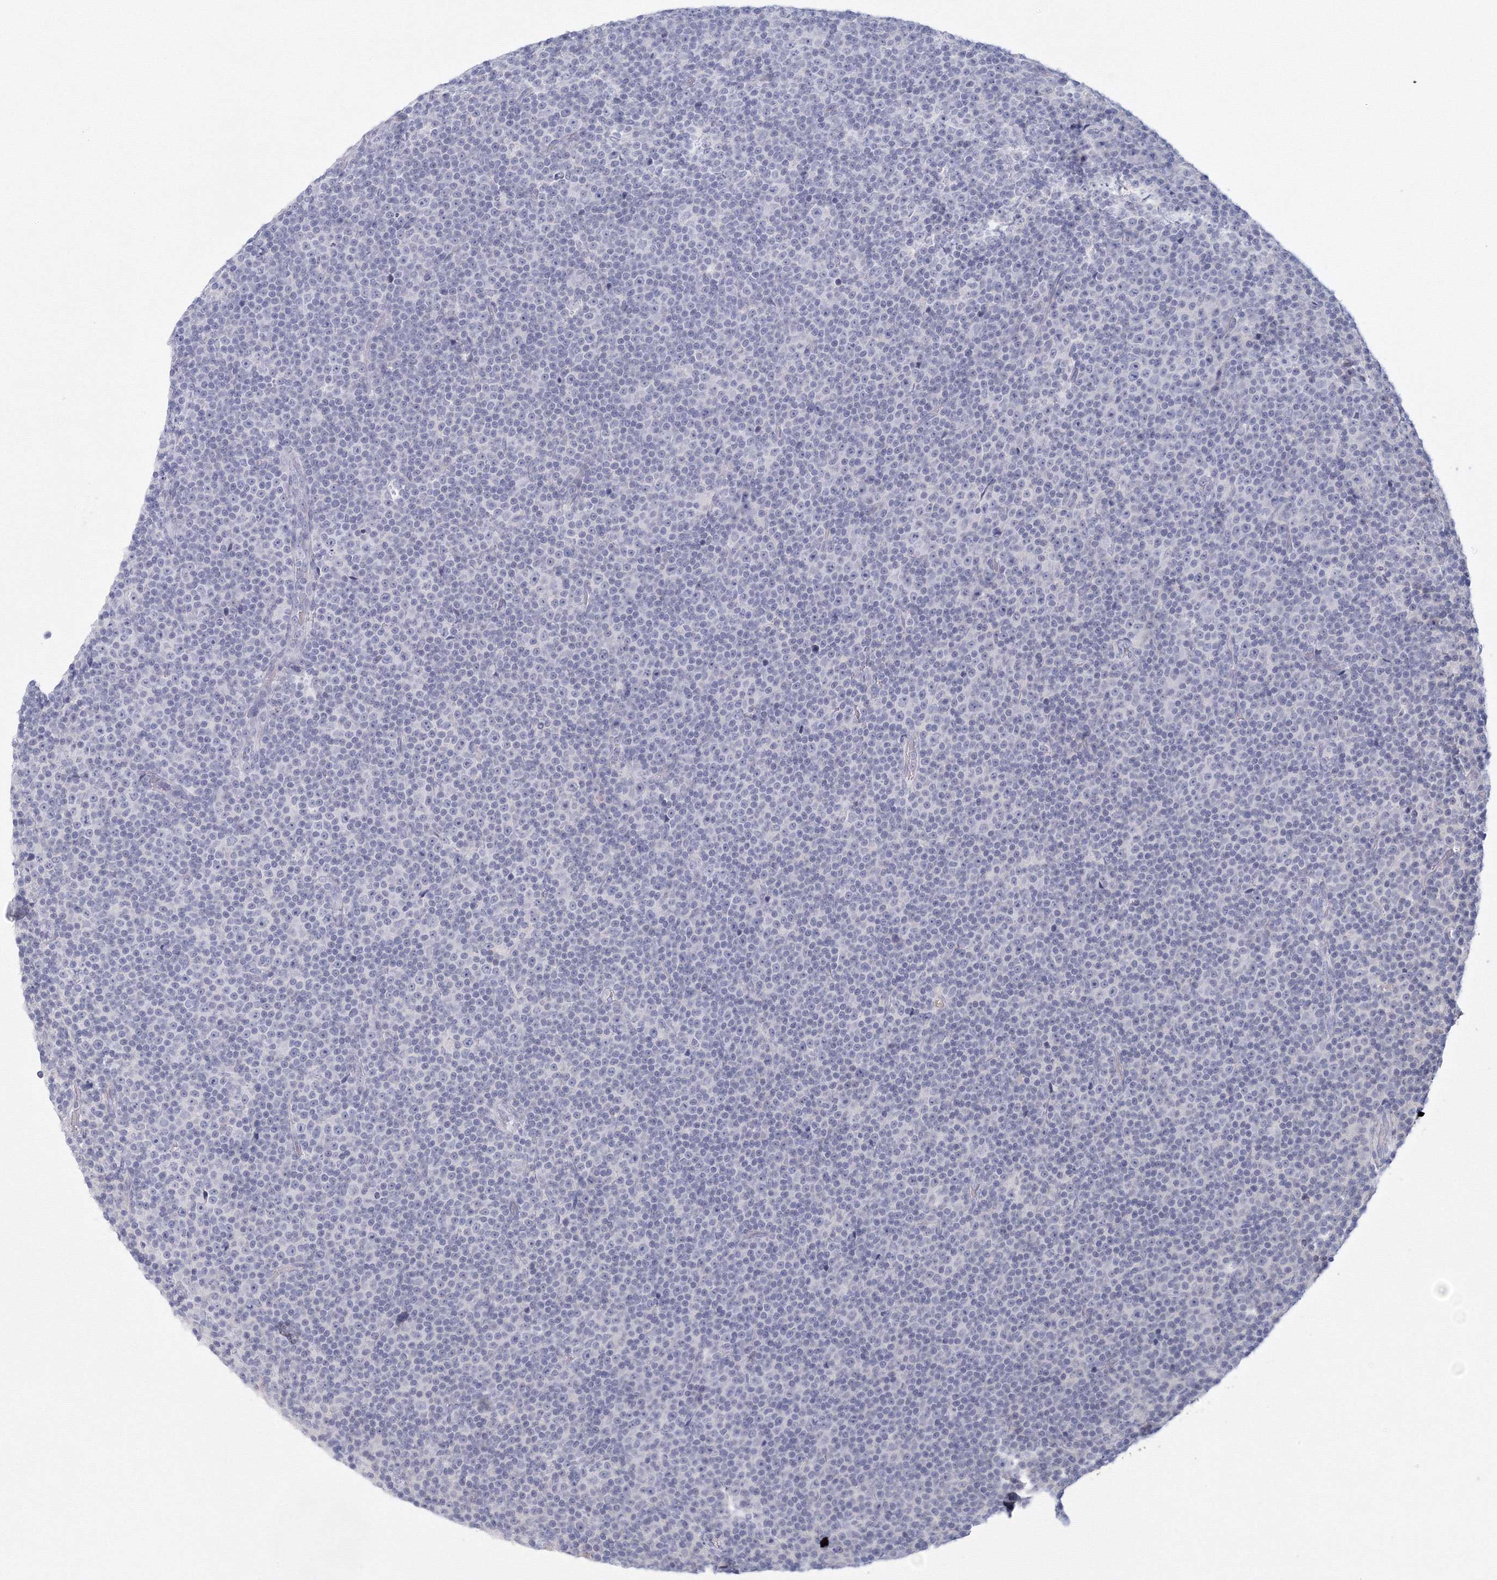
{"staining": {"intensity": "negative", "quantity": "none", "location": "none"}, "tissue": "lymphoma", "cell_type": "Tumor cells", "image_type": "cancer", "snomed": [{"axis": "morphology", "description": "Malignant lymphoma, non-Hodgkin's type, Low grade"}, {"axis": "topography", "description": "Lymph node"}], "caption": "The image reveals no significant positivity in tumor cells of lymphoma.", "gene": "TACC2", "patient": {"sex": "female", "age": 67}}